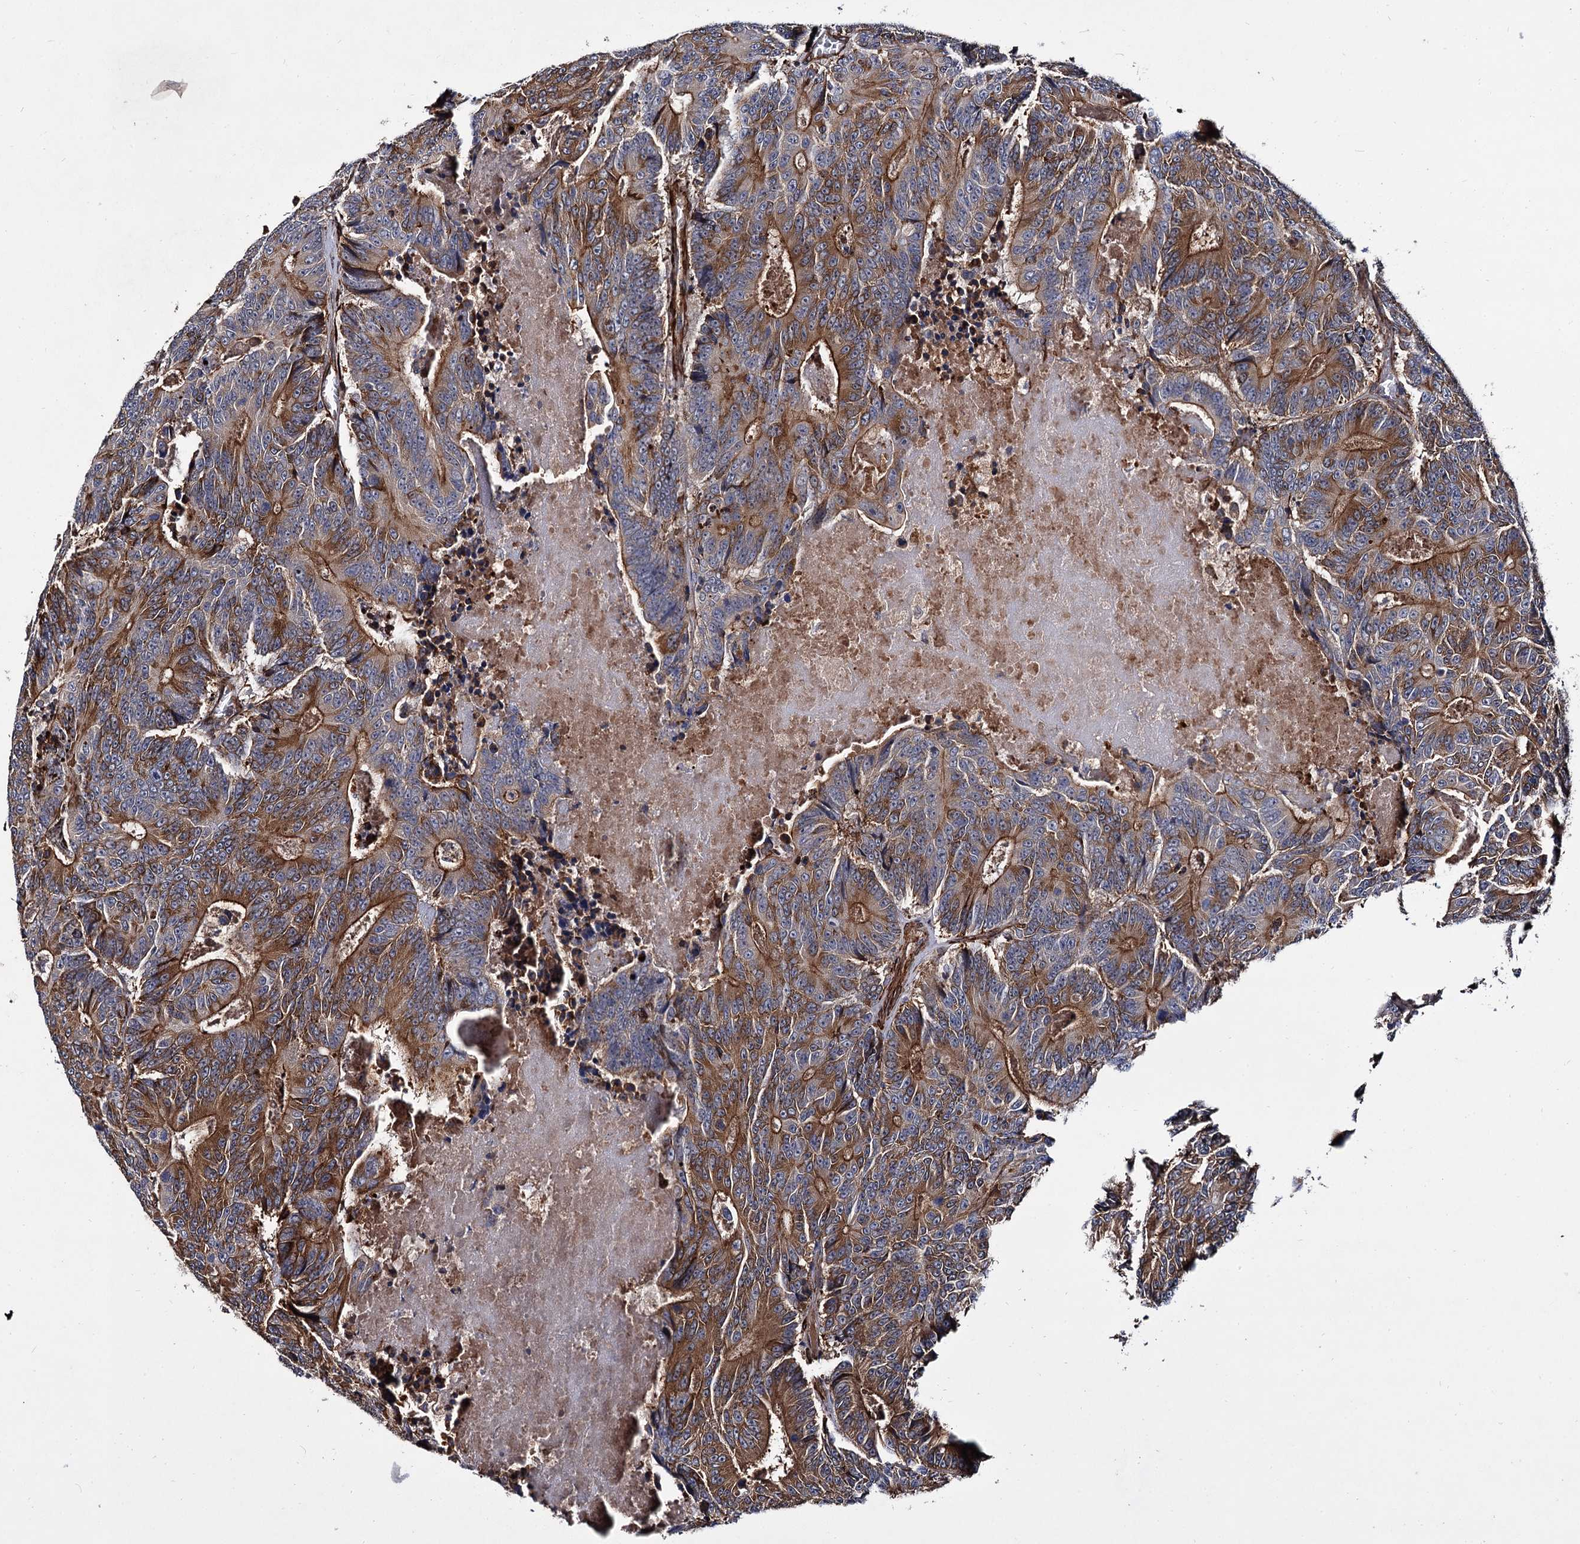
{"staining": {"intensity": "moderate", "quantity": ">75%", "location": "cytoplasmic/membranous"}, "tissue": "colorectal cancer", "cell_type": "Tumor cells", "image_type": "cancer", "snomed": [{"axis": "morphology", "description": "Adenocarcinoma, NOS"}, {"axis": "topography", "description": "Colon"}], "caption": "Immunohistochemistry (IHC) of colorectal cancer exhibits medium levels of moderate cytoplasmic/membranous staining in approximately >75% of tumor cells.", "gene": "ISM2", "patient": {"sex": "male", "age": 83}}